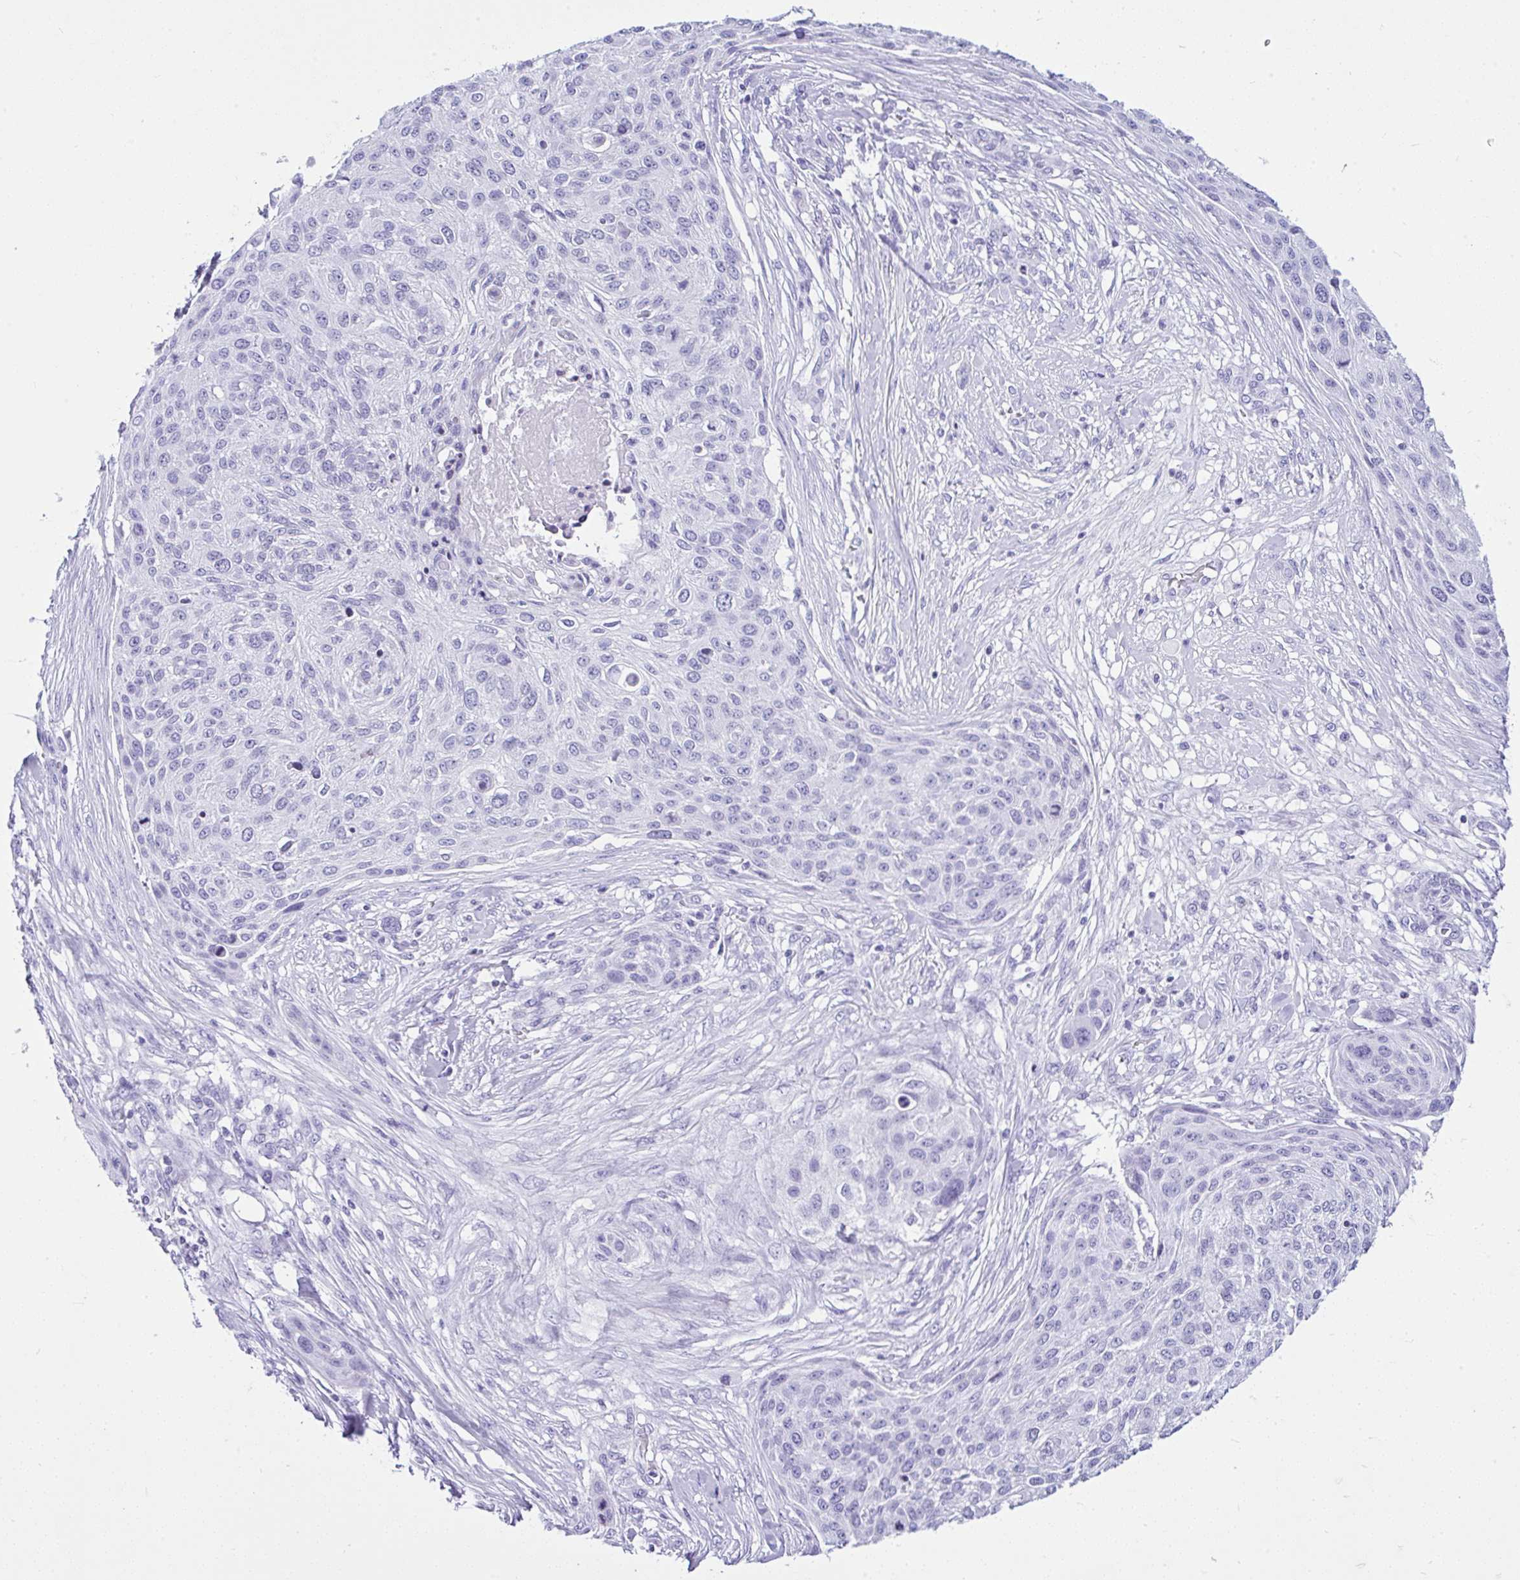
{"staining": {"intensity": "negative", "quantity": "none", "location": "none"}, "tissue": "skin cancer", "cell_type": "Tumor cells", "image_type": "cancer", "snomed": [{"axis": "morphology", "description": "Squamous cell carcinoma, NOS"}, {"axis": "topography", "description": "Skin"}], "caption": "The photomicrograph shows no staining of tumor cells in skin cancer (squamous cell carcinoma).", "gene": "KRT27", "patient": {"sex": "female", "age": 87}}